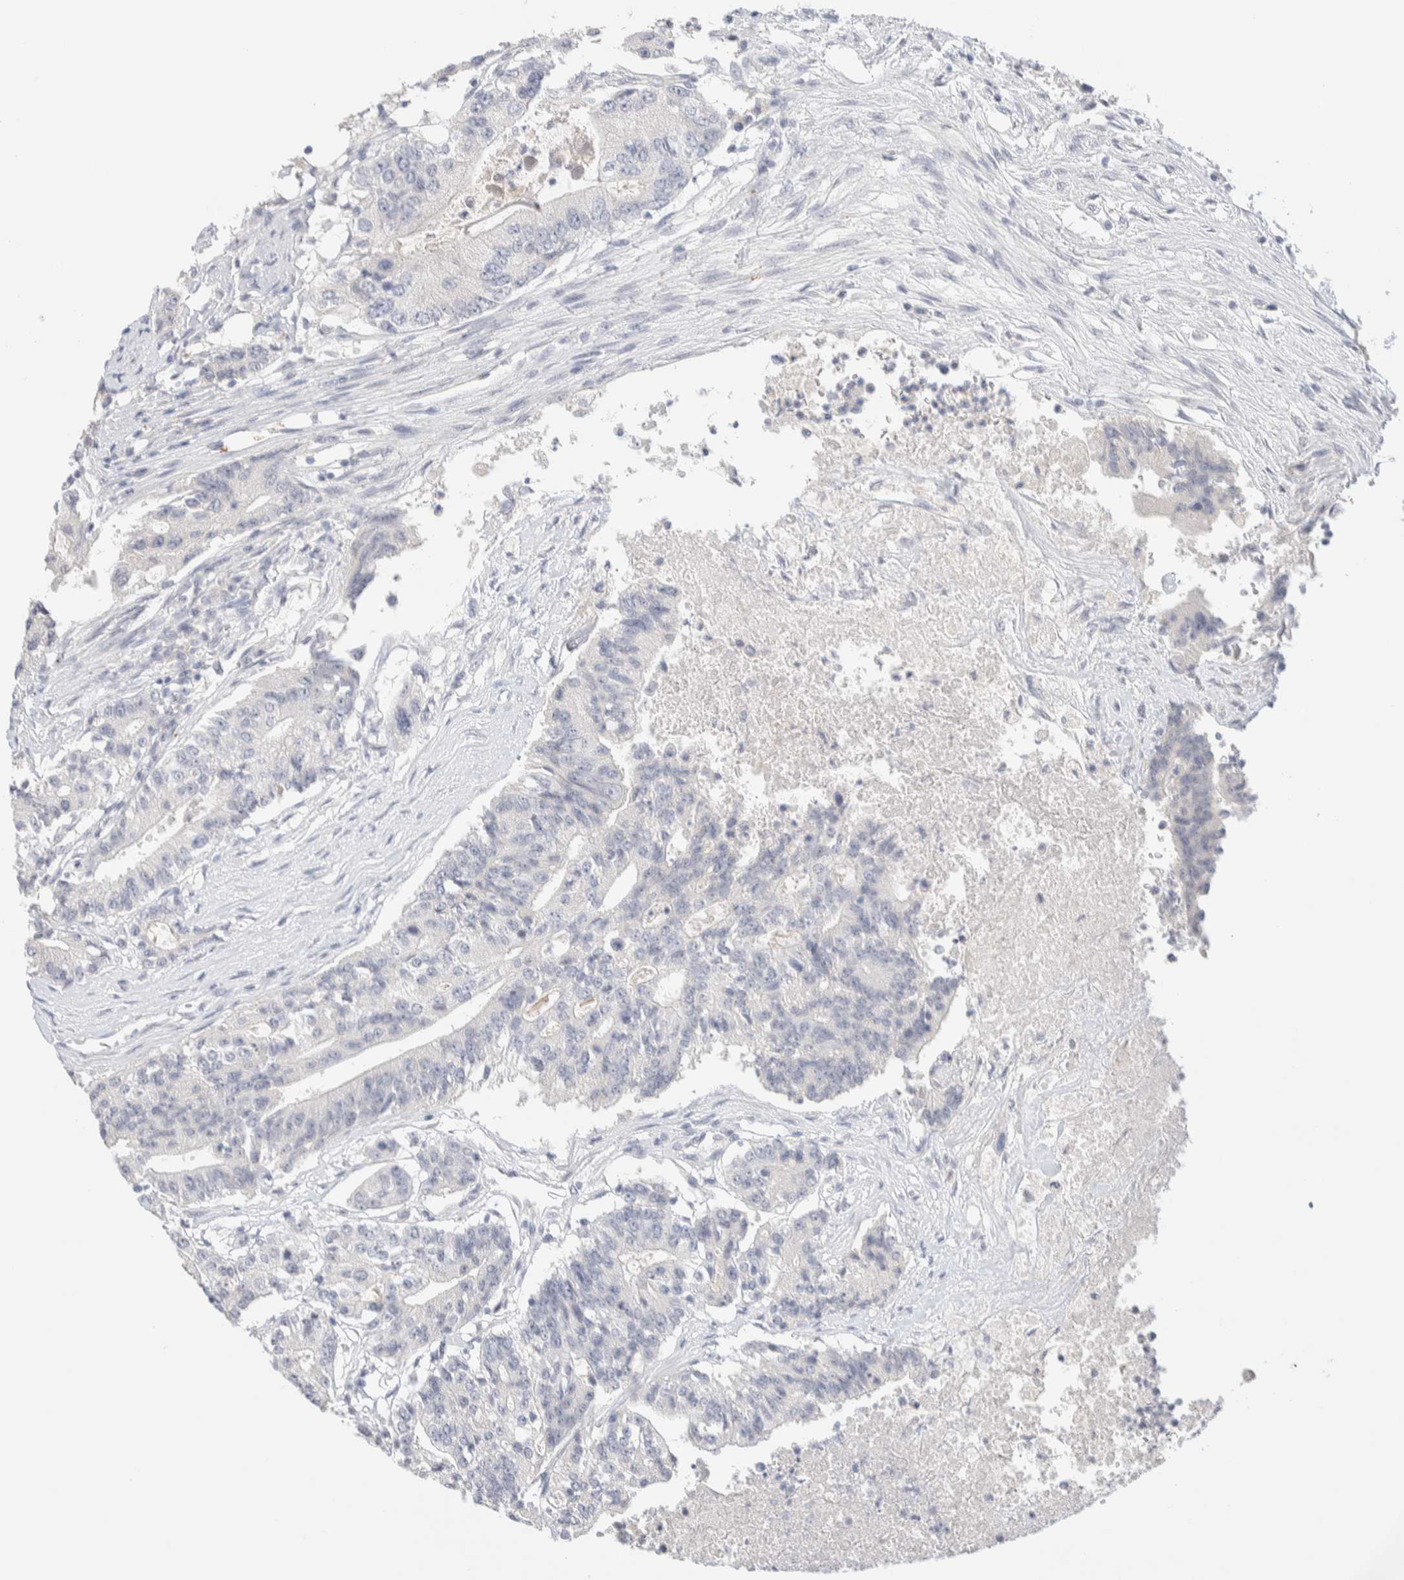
{"staining": {"intensity": "negative", "quantity": "none", "location": "none"}, "tissue": "colorectal cancer", "cell_type": "Tumor cells", "image_type": "cancer", "snomed": [{"axis": "morphology", "description": "Adenocarcinoma, NOS"}, {"axis": "topography", "description": "Colon"}], "caption": "IHC photomicrograph of neoplastic tissue: adenocarcinoma (colorectal) stained with DAB (3,3'-diaminobenzidine) displays no significant protein positivity in tumor cells.", "gene": "RIDA", "patient": {"sex": "female", "age": 77}}